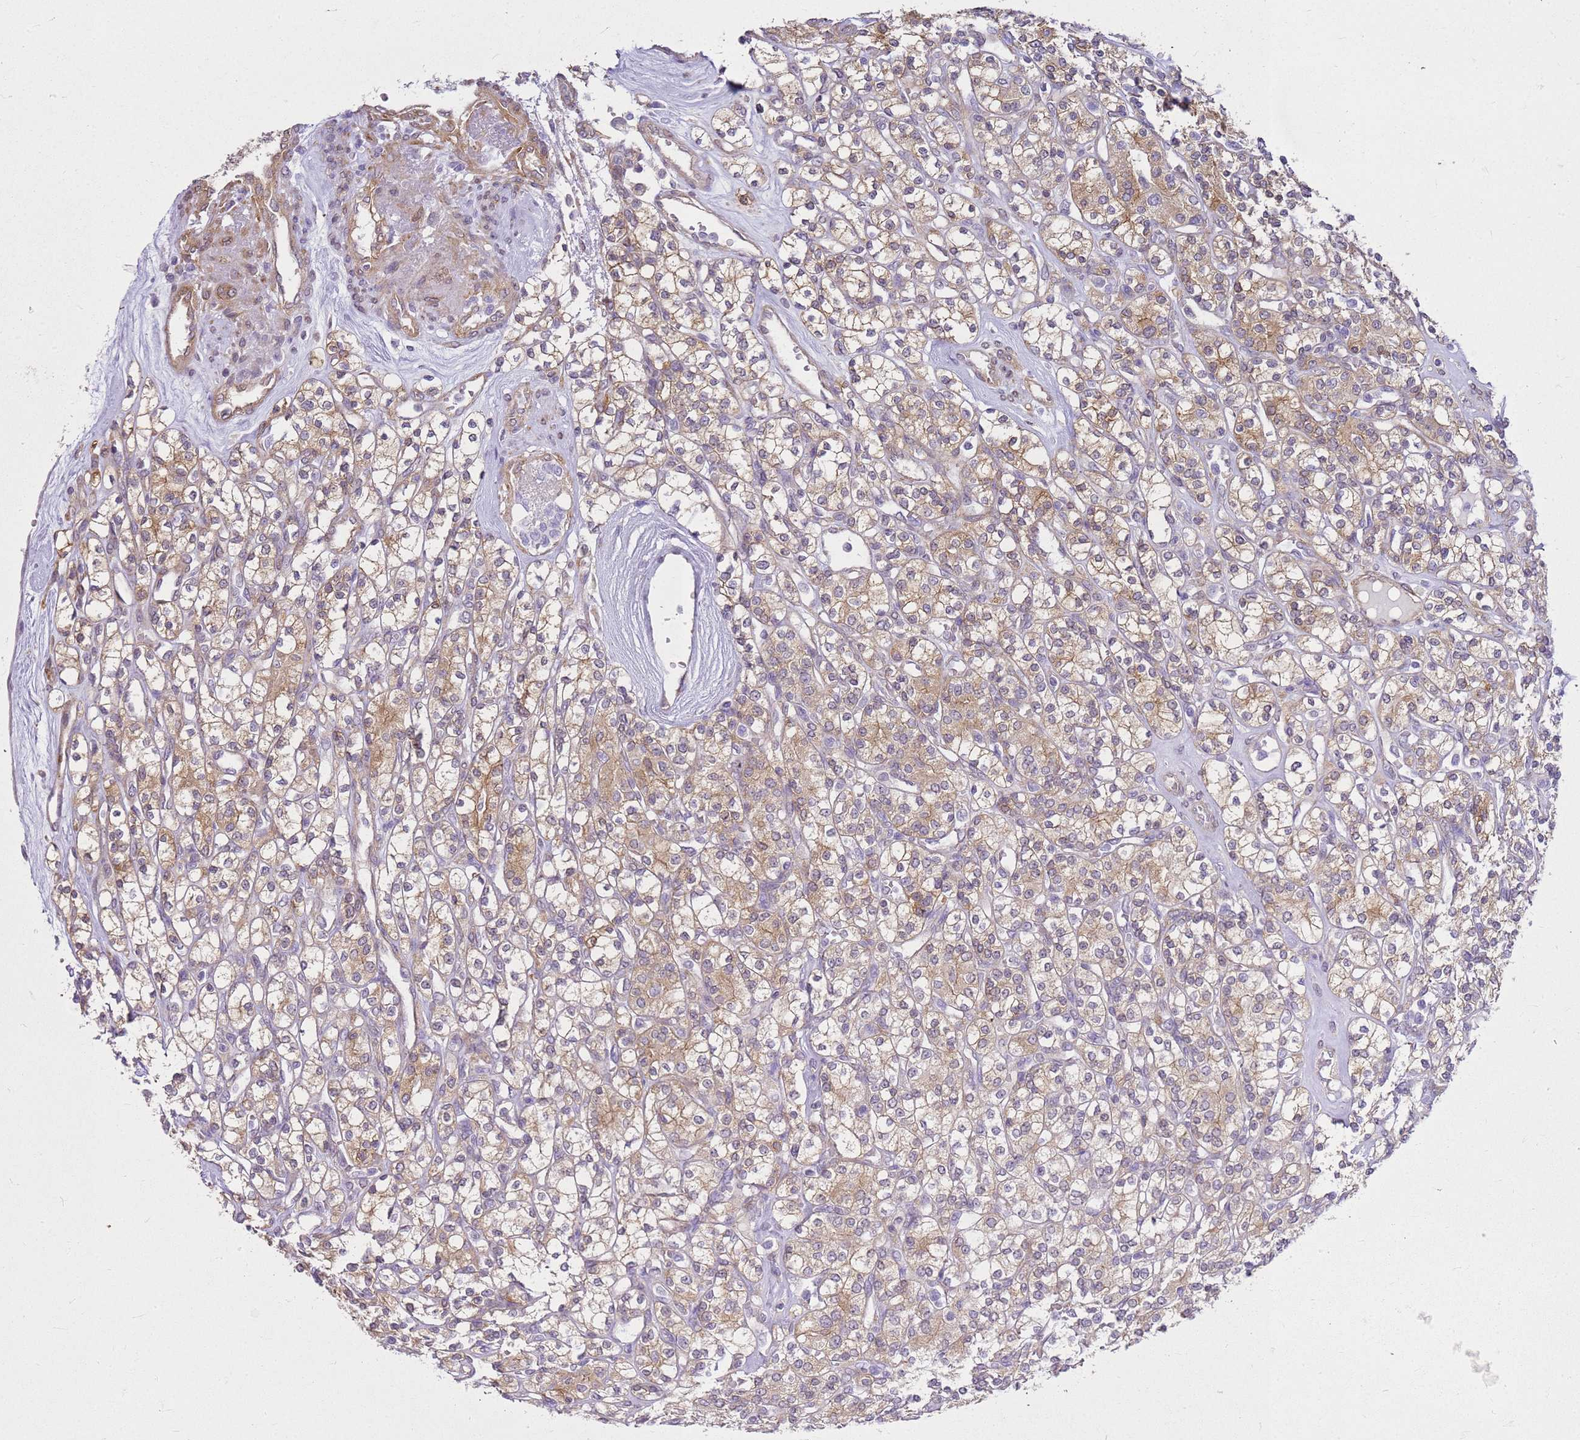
{"staining": {"intensity": "weak", "quantity": ">75%", "location": "cytoplasmic/membranous"}, "tissue": "renal cancer", "cell_type": "Tumor cells", "image_type": "cancer", "snomed": [{"axis": "morphology", "description": "Adenocarcinoma, NOS"}, {"axis": "topography", "description": "Kidney"}], "caption": "This micrograph reveals adenocarcinoma (renal) stained with immunohistochemistry to label a protein in brown. The cytoplasmic/membranous of tumor cells show weak positivity for the protein. Nuclei are counter-stained blue.", "gene": "HSPB1", "patient": {"sex": "male", "age": 77}}